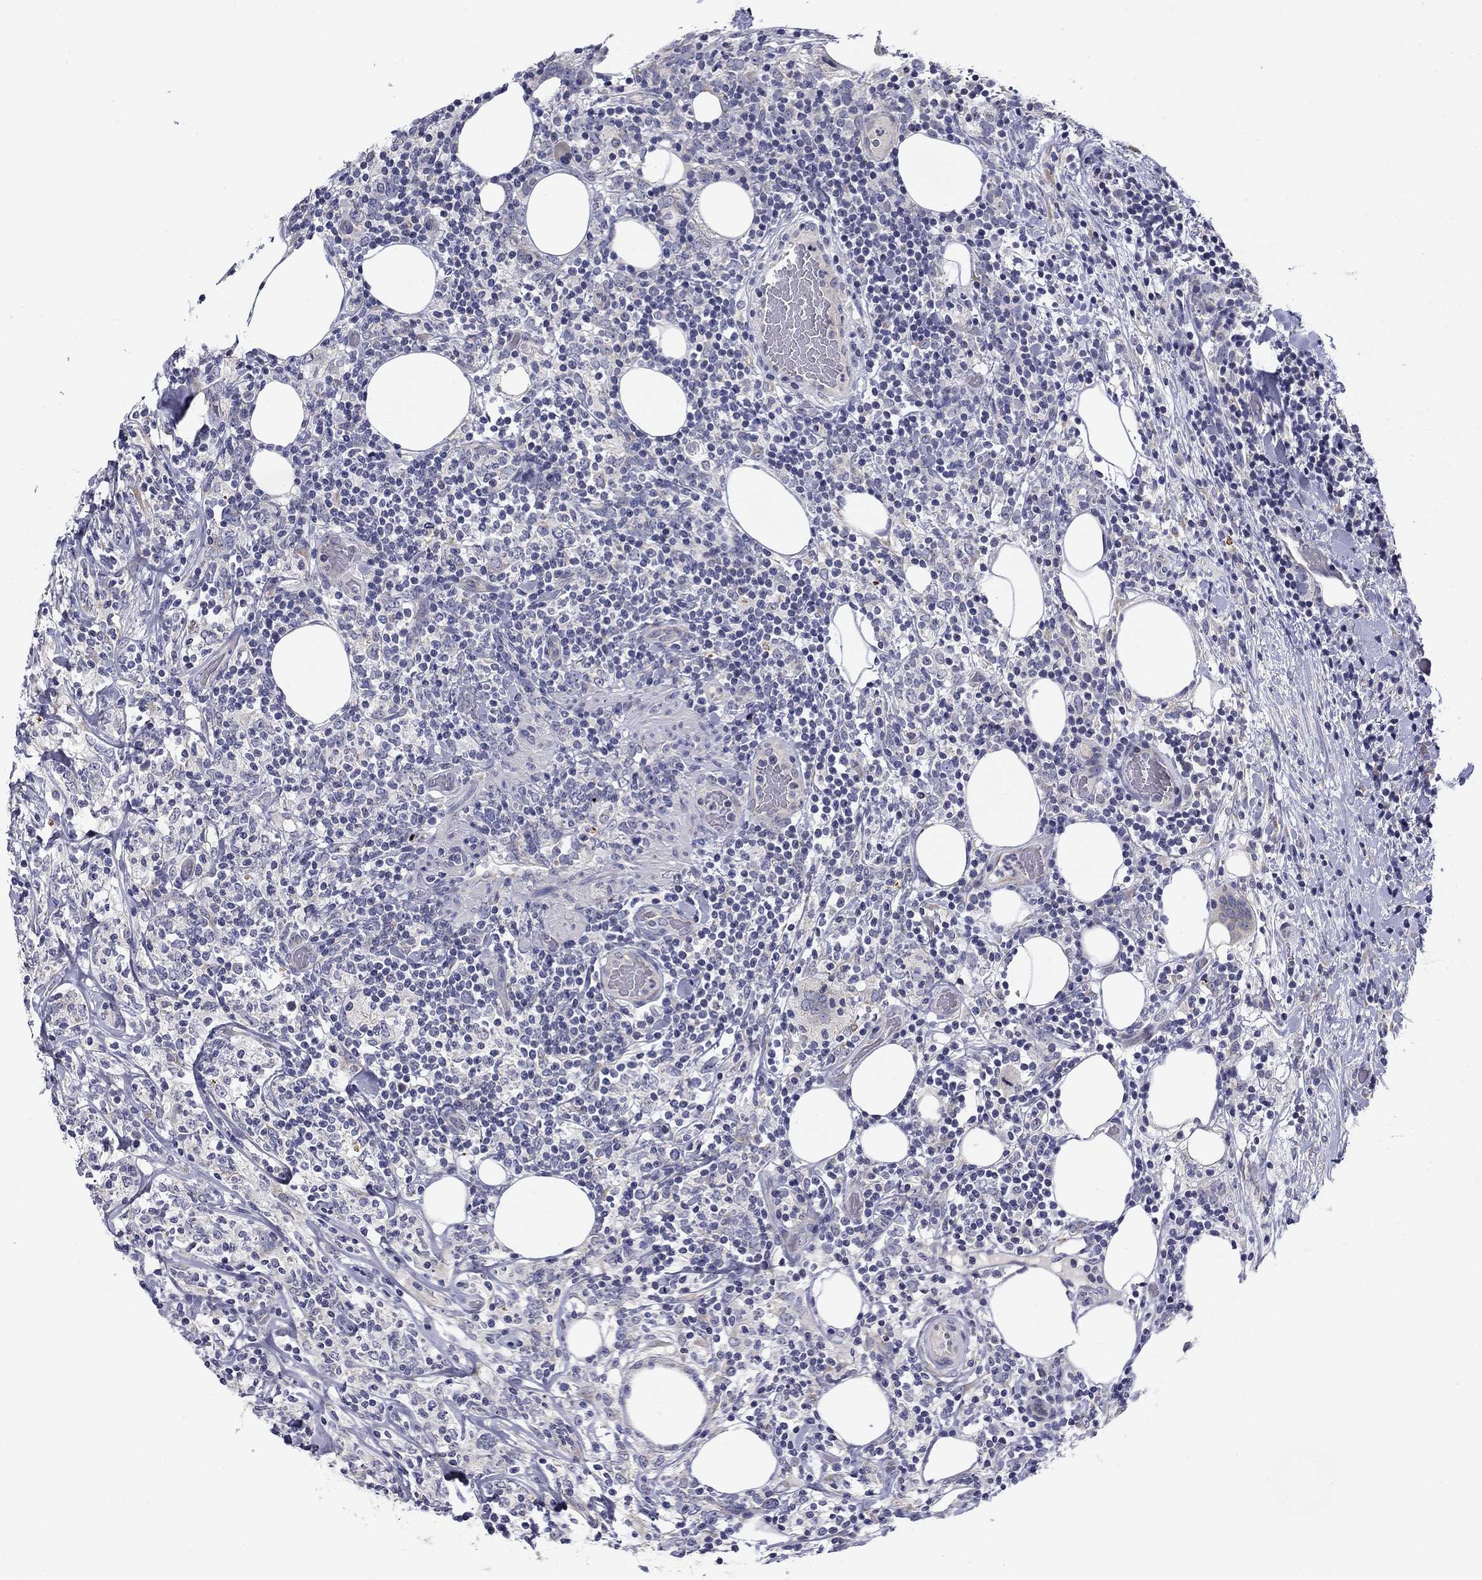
{"staining": {"intensity": "negative", "quantity": "none", "location": "none"}, "tissue": "lymphoma", "cell_type": "Tumor cells", "image_type": "cancer", "snomed": [{"axis": "morphology", "description": "Malignant lymphoma, non-Hodgkin's type, High grade"}, {"axis": "topography", "description": "Lymph node"}], "caption": "Protein analysis of high-grade malignant lymphoma, non-Hodgkin's type demonstrates no significant expression in tumor cells.", "gene": "SPATA7", "patient": {"sex": "female", "age": 84}}